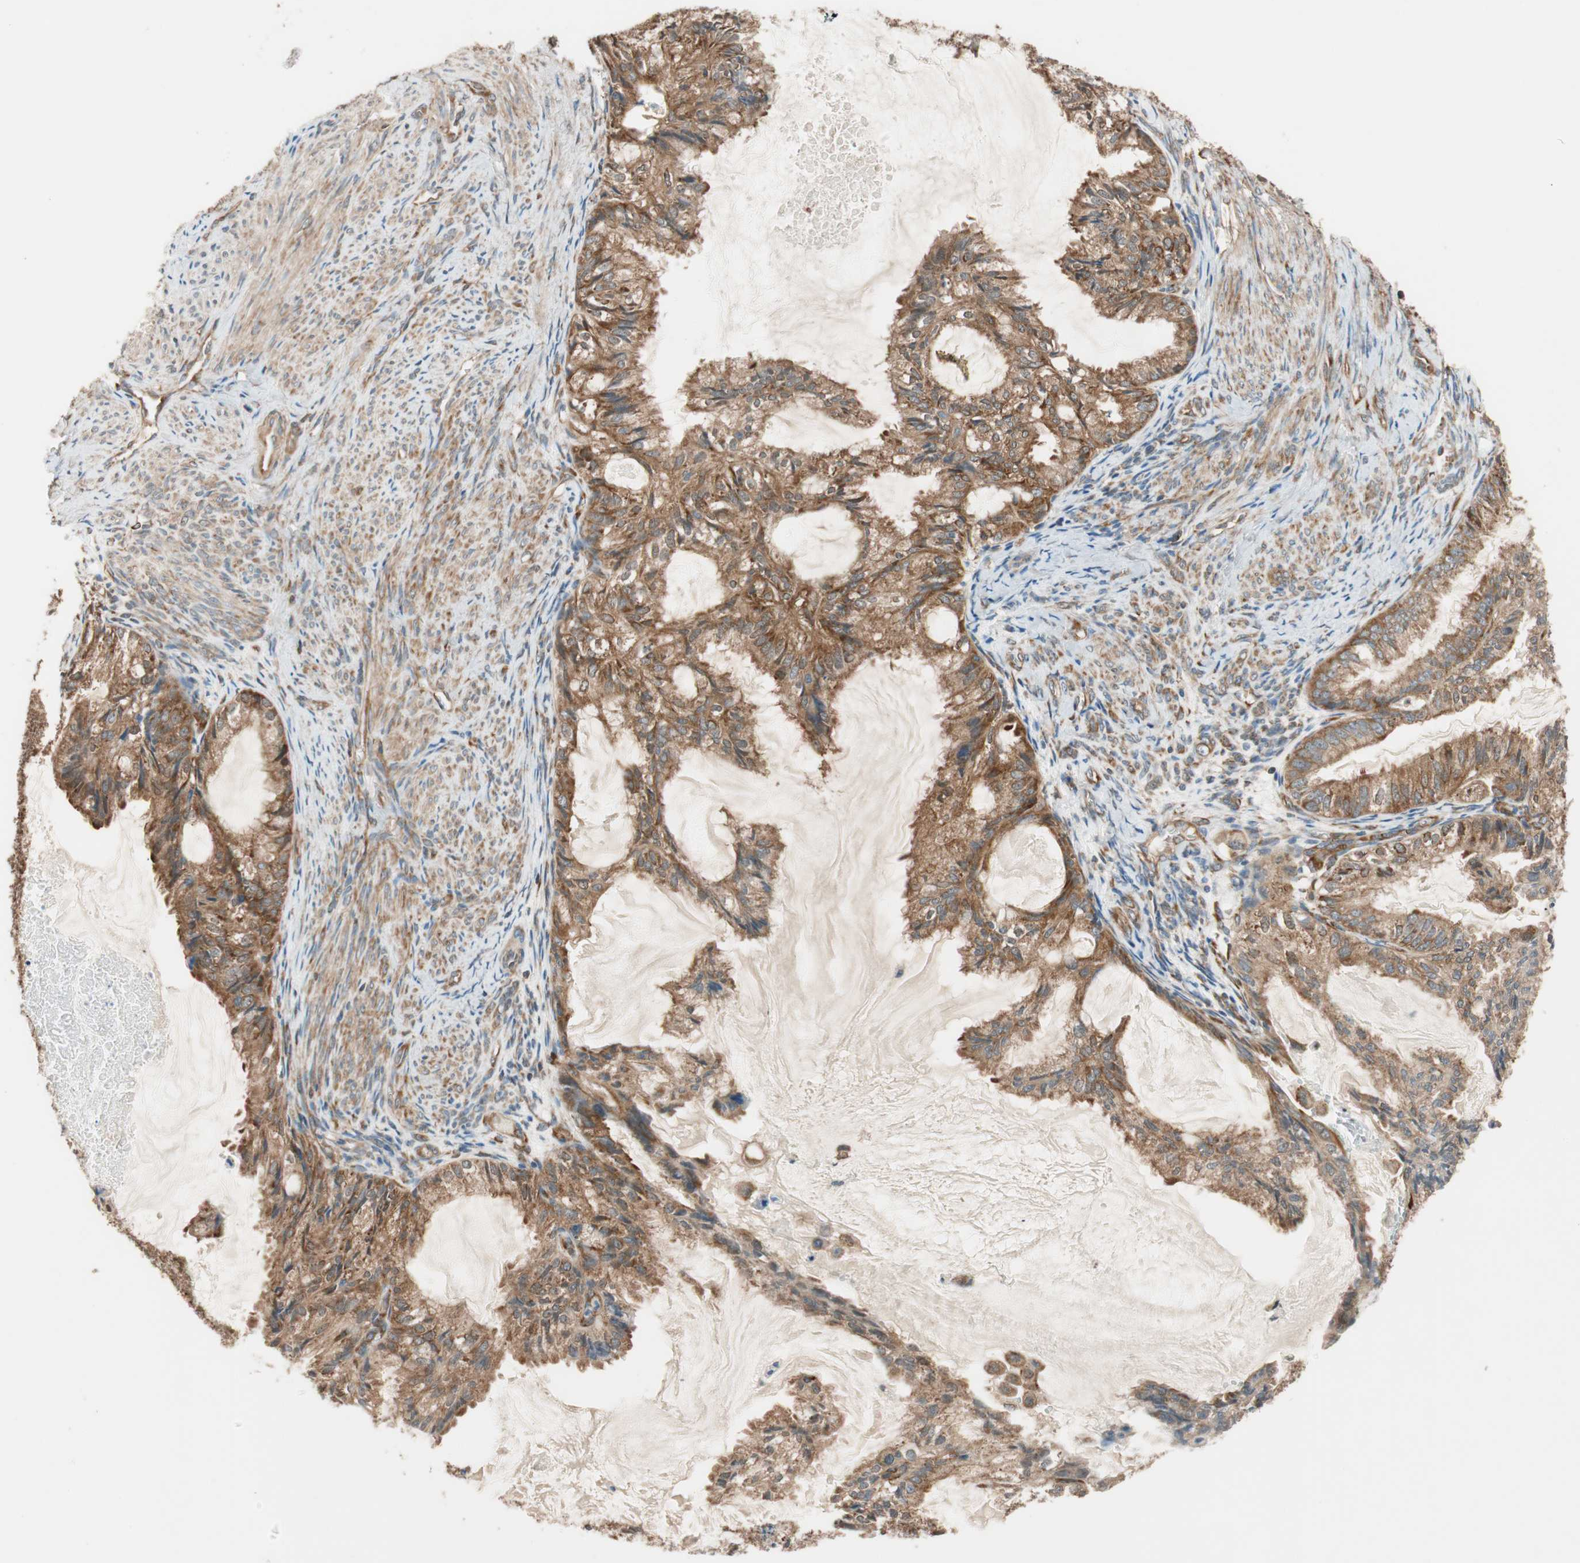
{"staining": {"intensity": "strong", "quantity": ">75%", "location": "cytoplasmic/membranous"}, "tissue": "cervical cancer", "cell_type": "Tumor cells", "image_type": "cancer", "snomed": [{"axis": "morphology", "description": "Normal tissue, NOS"}, {"axis": "morphology", "description": "Adenocarcinoma, NOS"}, {"axis": "topography", "description": "Cervix"}, {"axis": "topography", "description": "Endometrium"}], "caption": "A photomicrograph of human cervical cancer stained for a protein reveals strong cytoplasmic/membranous brown staining in tumor cells.", "gene": "WASL", "patient": {"sex": "female", "age": 86}}